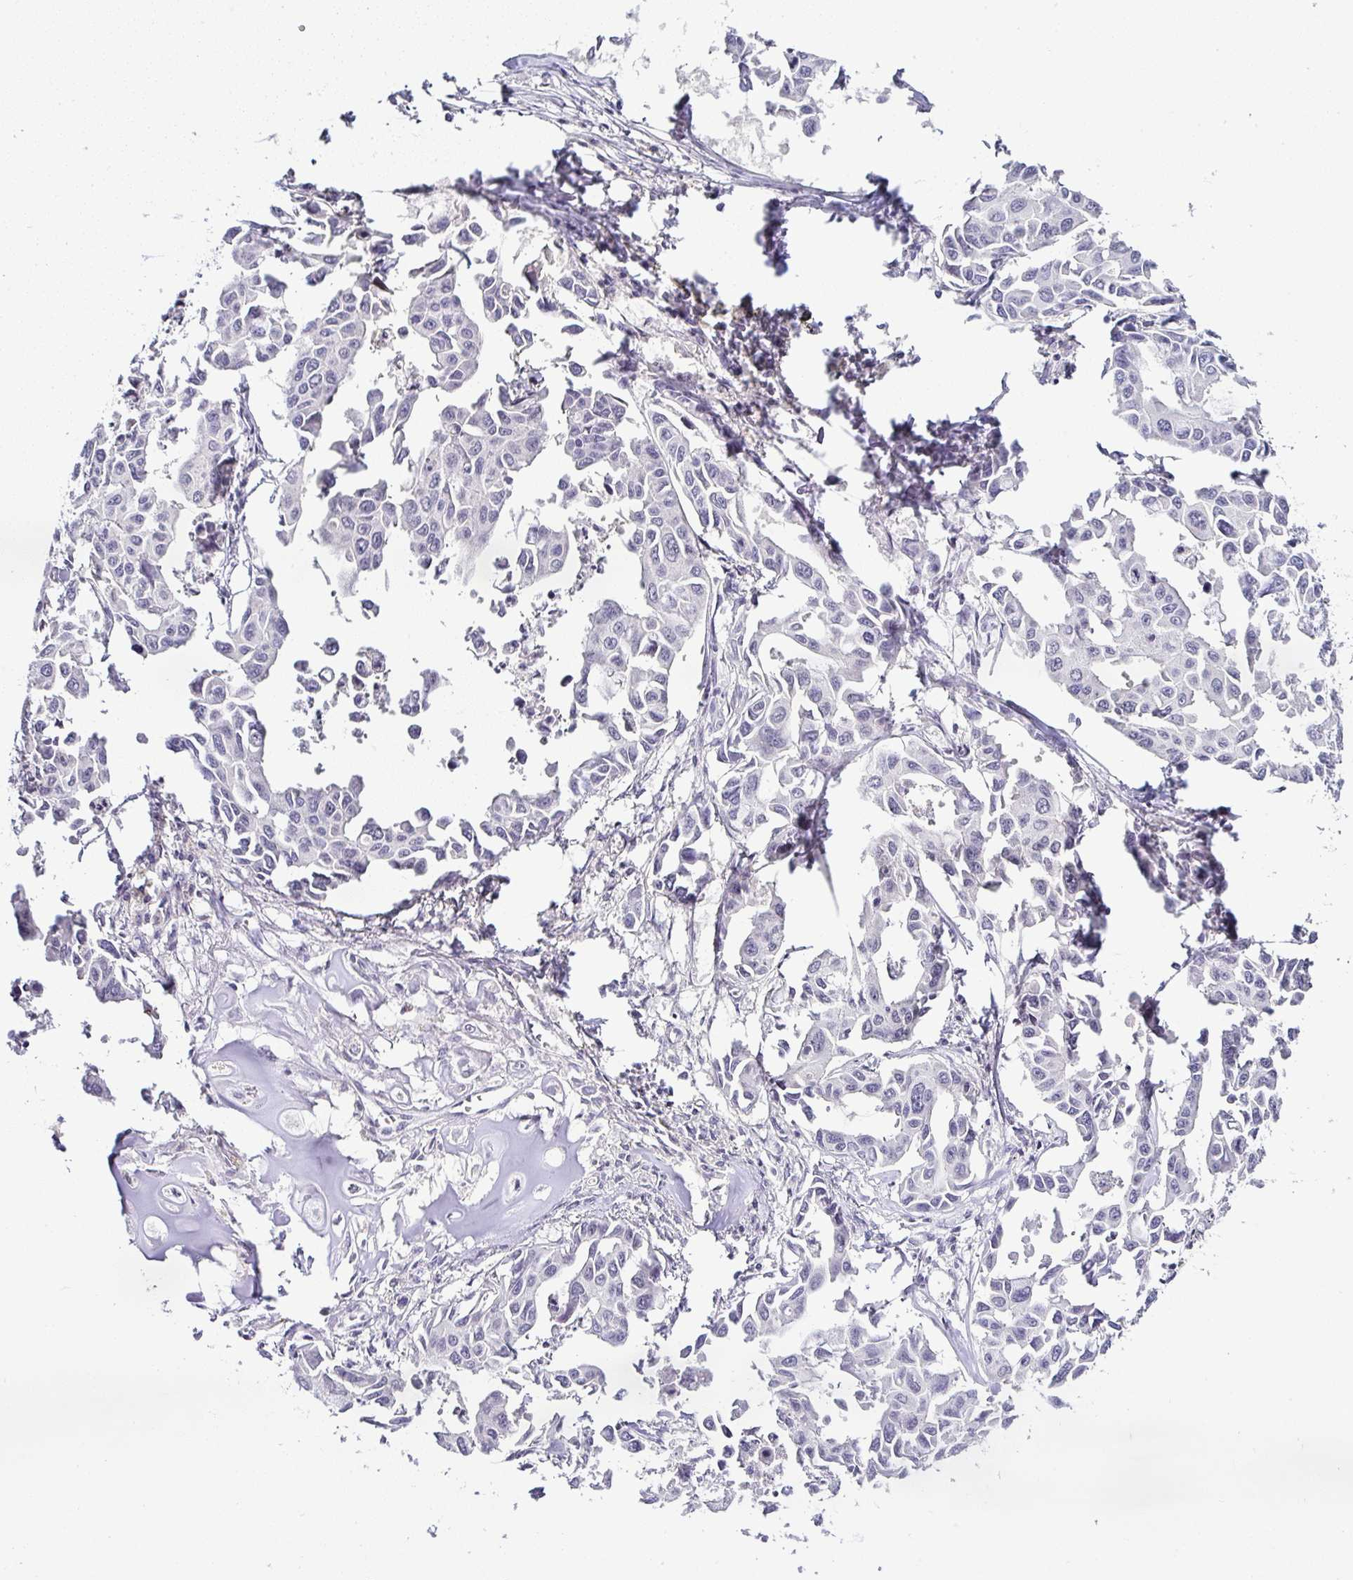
{"staining": {"intensity": "negative", "quantity": "none", "location": "none"}, "tissue": "lung cancer", "cell_type": "Tumor cells", "image_type": "cancer", "snomed": [{"axis": "morphology", "description": "Adenocarcinoma, NOS"}, {"axis": "topography", "description": "Lung"}], "caption": "IHC of human lung cancer demonstrates no expression in tumor cells. (DAB immunohistochemistry with hematoxylin counter stain).", "gene": "SERPINB3", "patient": {"sex": "male", "age": 64}}